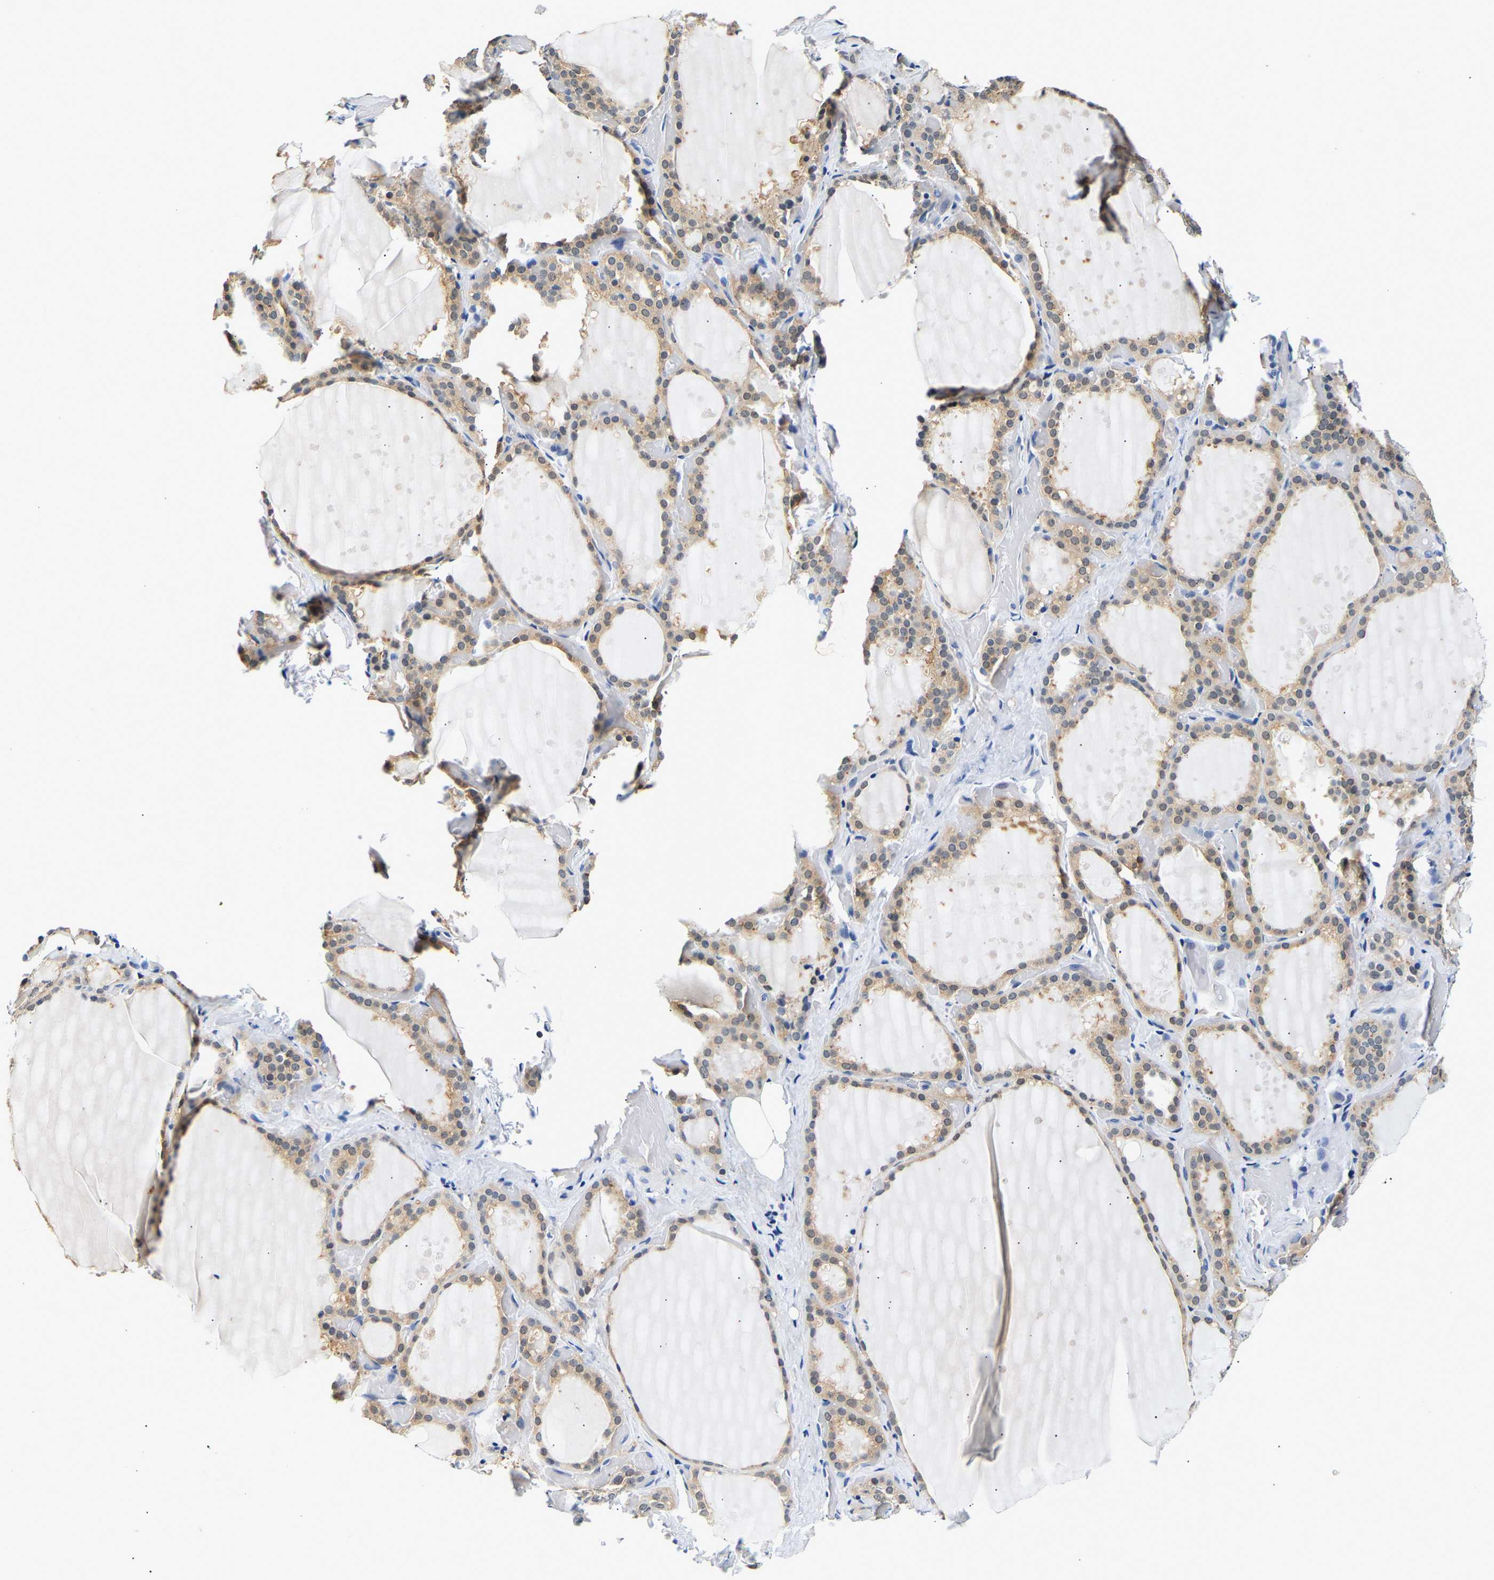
{"staining": {"intensity": "weak", "quantity": ">75%", "location": "cytoplasmic/membranous,nuclear"}, "tissue": "thyroid gland", "cell_type": "Glandular cells", "image_type": "normal", "snomed": [{"axis": "morphology", "description": "Normal tissue, NOS"}, {"axis": "topography", "description": "Thyroid gland"}], "caption": "Thyroid gland stained with DAB immunohistochemistry exhibits low levels of weak cytoplasmic/membranous,nuclear expression in about >75% of glandular cells. Immunohistochemistry stains the protein of interest in brown and the nuclei are stained blue.", "gene": "UCHL3", "patient": {"sex": "female", "age": 44}}